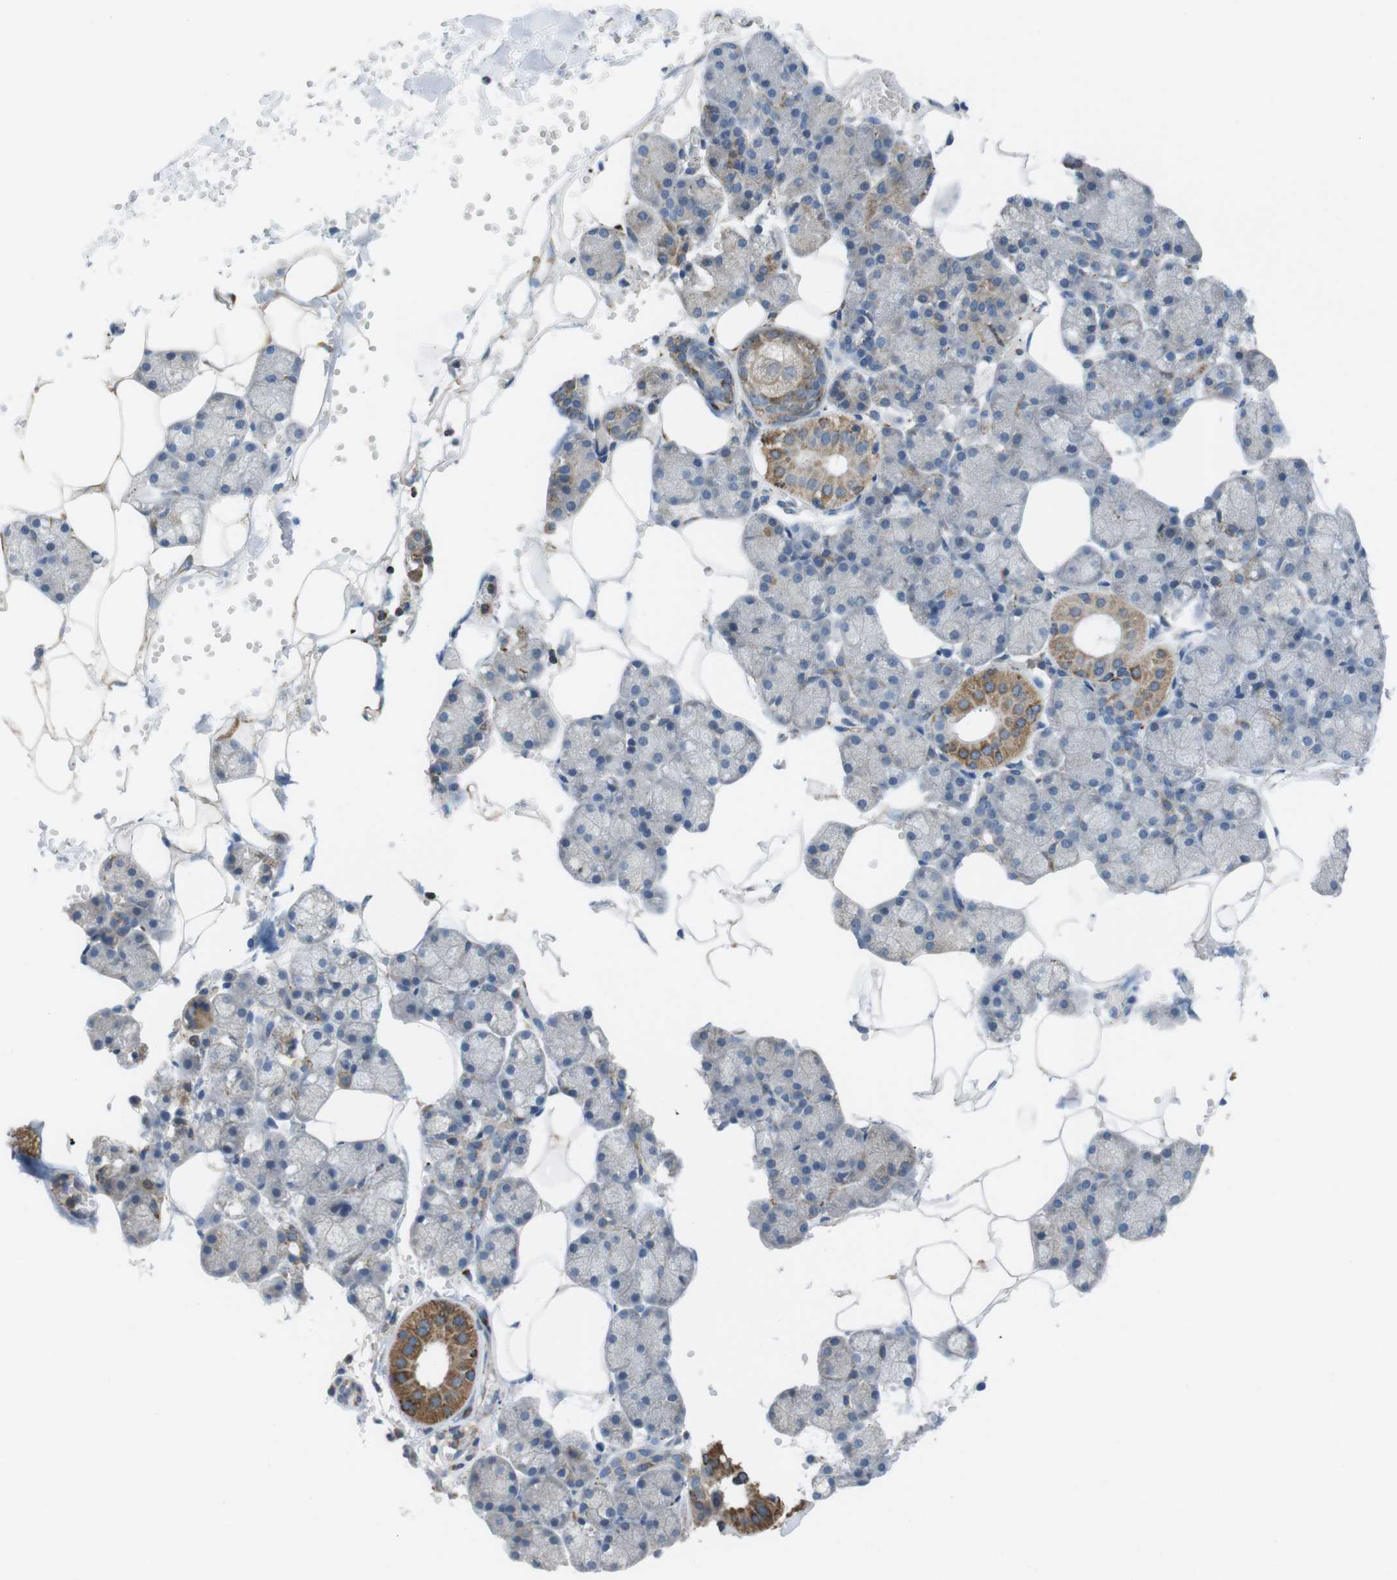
{"staining": {"intensity": "moderate", "quantity": "<25%", "location": "cytoplasmic/membranous"}, "tissue": "salivary gland", "cell_type": "Glandular cells", "image_type": "normal", "snomed": [{"axis": "morphology", "description": "Normal tissue, NOS"}, {"axis": "topography", "description": "Salivary gland"}], "caption": "Salivary gland stained with IHC demonstrates moderate cytoplasmic/membranous positivity in approximately <25% of glandular cells. Nuclei are stained in blue.", "gene": "GRIK1", "patient": {"sex": "male", "age": 62}}